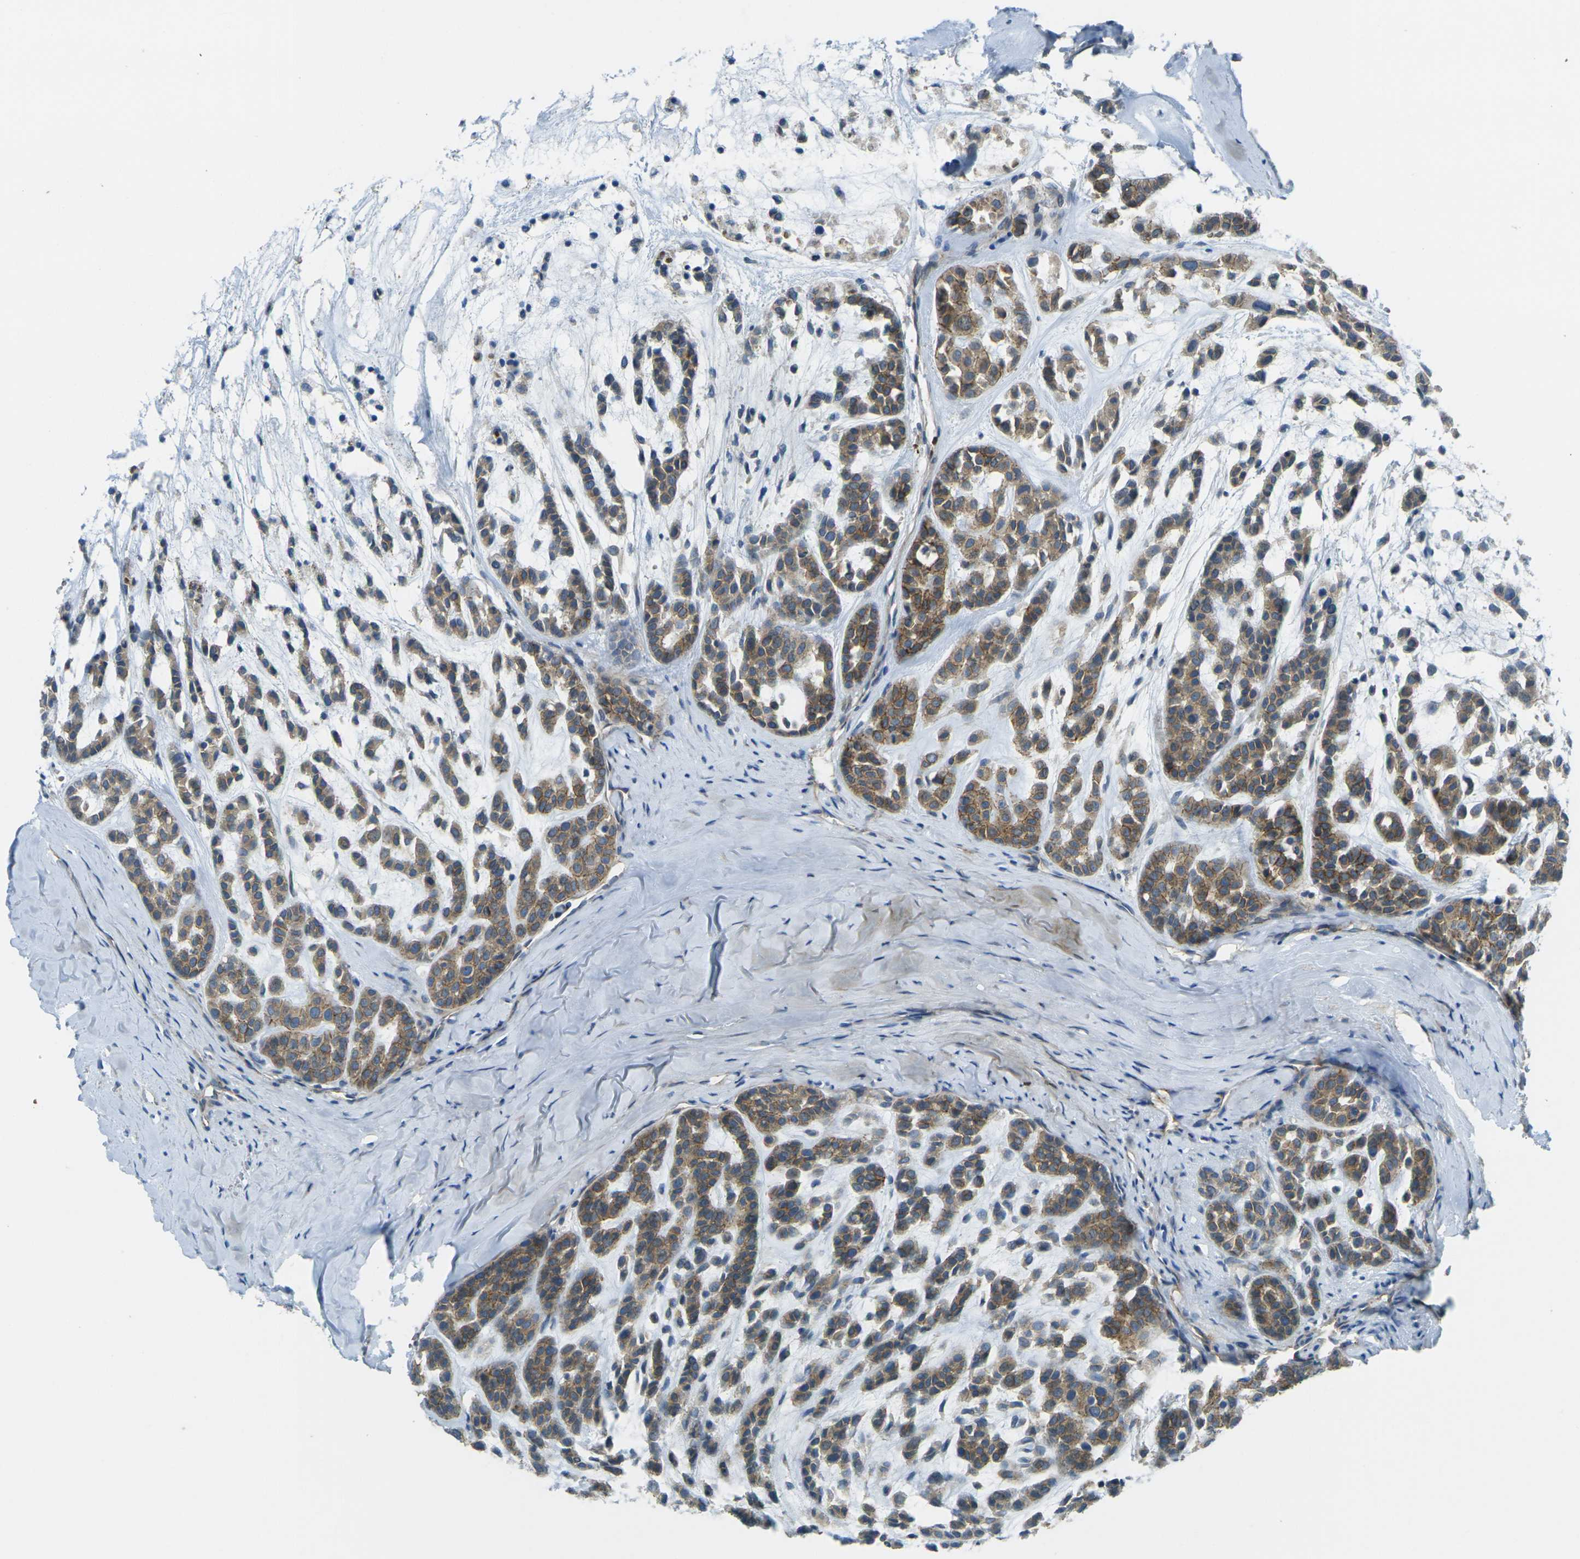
{"staining": {"intensity": "moderate", "quantity": ">75%", "location": "cytoplasmic/membranous"}, "tissue": "head and neck cancer", "cell_type": "Tumor cells", "image_type": "cancer", "snomed": [{"axis": "morphology", "description": "Adenocarcinoma, NOS"}, {"axis": "morphology", "description": "Adenoma, NOS"}, {"axis": "topography", "description": "Head-Neck"}], "caption": "High-magnification brightfield microscopy of head and neck cancer (adenoma) stained with DAB (3,3'-diaminobenzidine) (brown) and counterstained with hematoxylin (blue). tumor cells exhibit moderate cytoplasmic/membranous positivity is present in about>75% of cells.", "gene": "RHBDD1", "patient": {"sex": "female", "age": 55}}